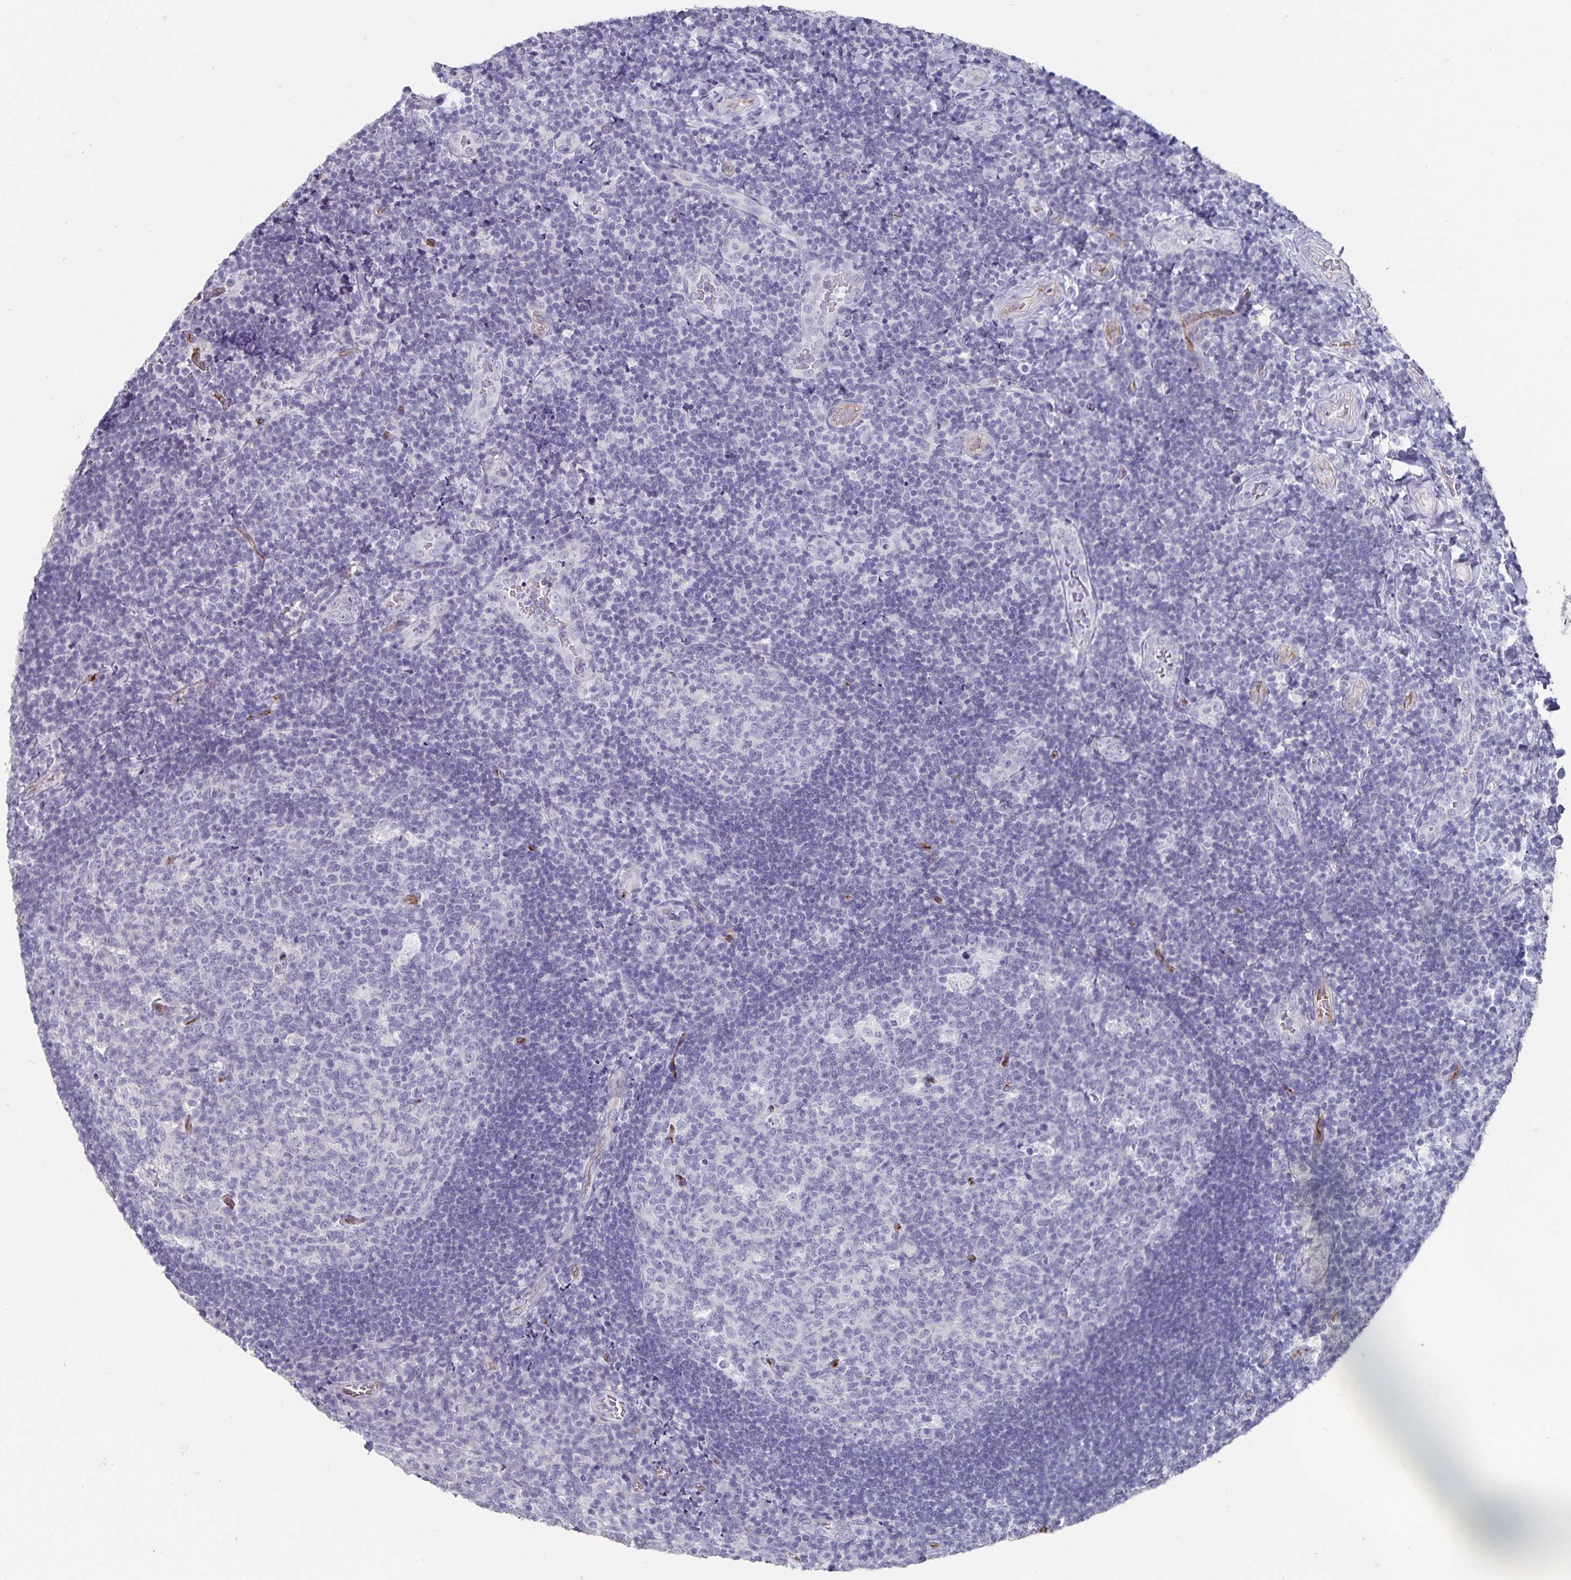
{"staining": {"intensity": "negative", "quantity": "none", "location": "none"}, "tissue": "tonsil", "cell_type": "Germinal center cells", "image_type": "normal", "snomed": [{"axis": "morphology", "description": "Normal tissue, NOS"}, {"axis": "topography", "description": "Tonsil"}], "caption": "The immunohistochemistry (IHC) photomicrograph has no significant positivity in germinal center cells of tonsil.", "gene": "PODXL", "patient": {"sex": "male", "age": 17}}